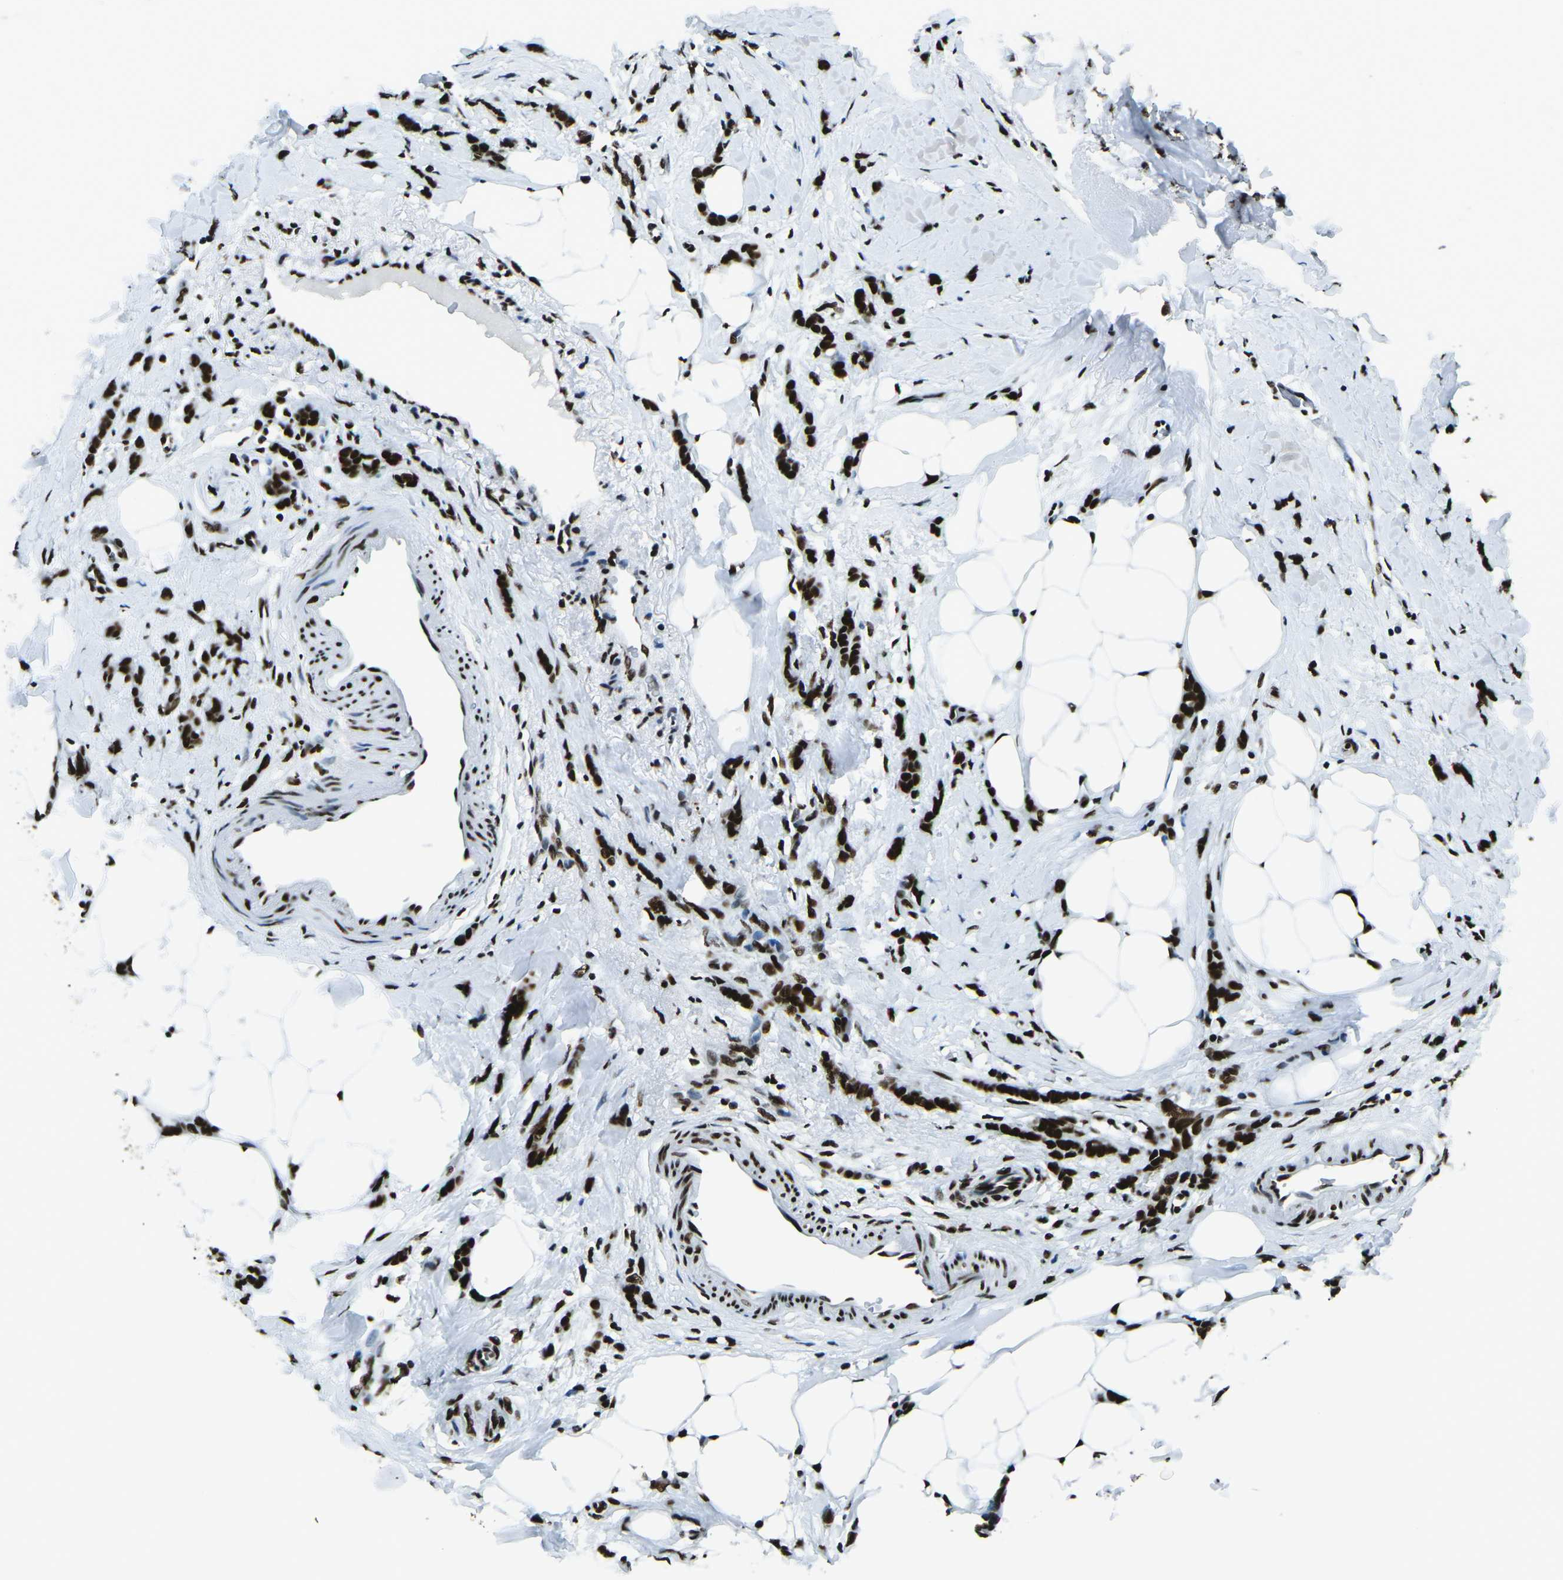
{"staining": {"intensity": "strong", "quantity": ">75%", "location": "nuclear"}, "tissue": "breast cancer", "cell_type": "Tumor cells", "image_type": "cancer", "snomed": [{"axis": "morphology", "description": "Lobular carcinoma, in situ"}, {"axis": "morphology", "description": "Lobular carcinoma"}, {"axis": "topography", "description": "Breast"}], "caption": "Breast lobular carcinoma in situ tissue exhibits strong nuclear staining in approximately >75% of tumor cells, visualized by immunohistochemistry.", "gene": "HNRNPL", "patient": {"sex": "female", "age": 41}}